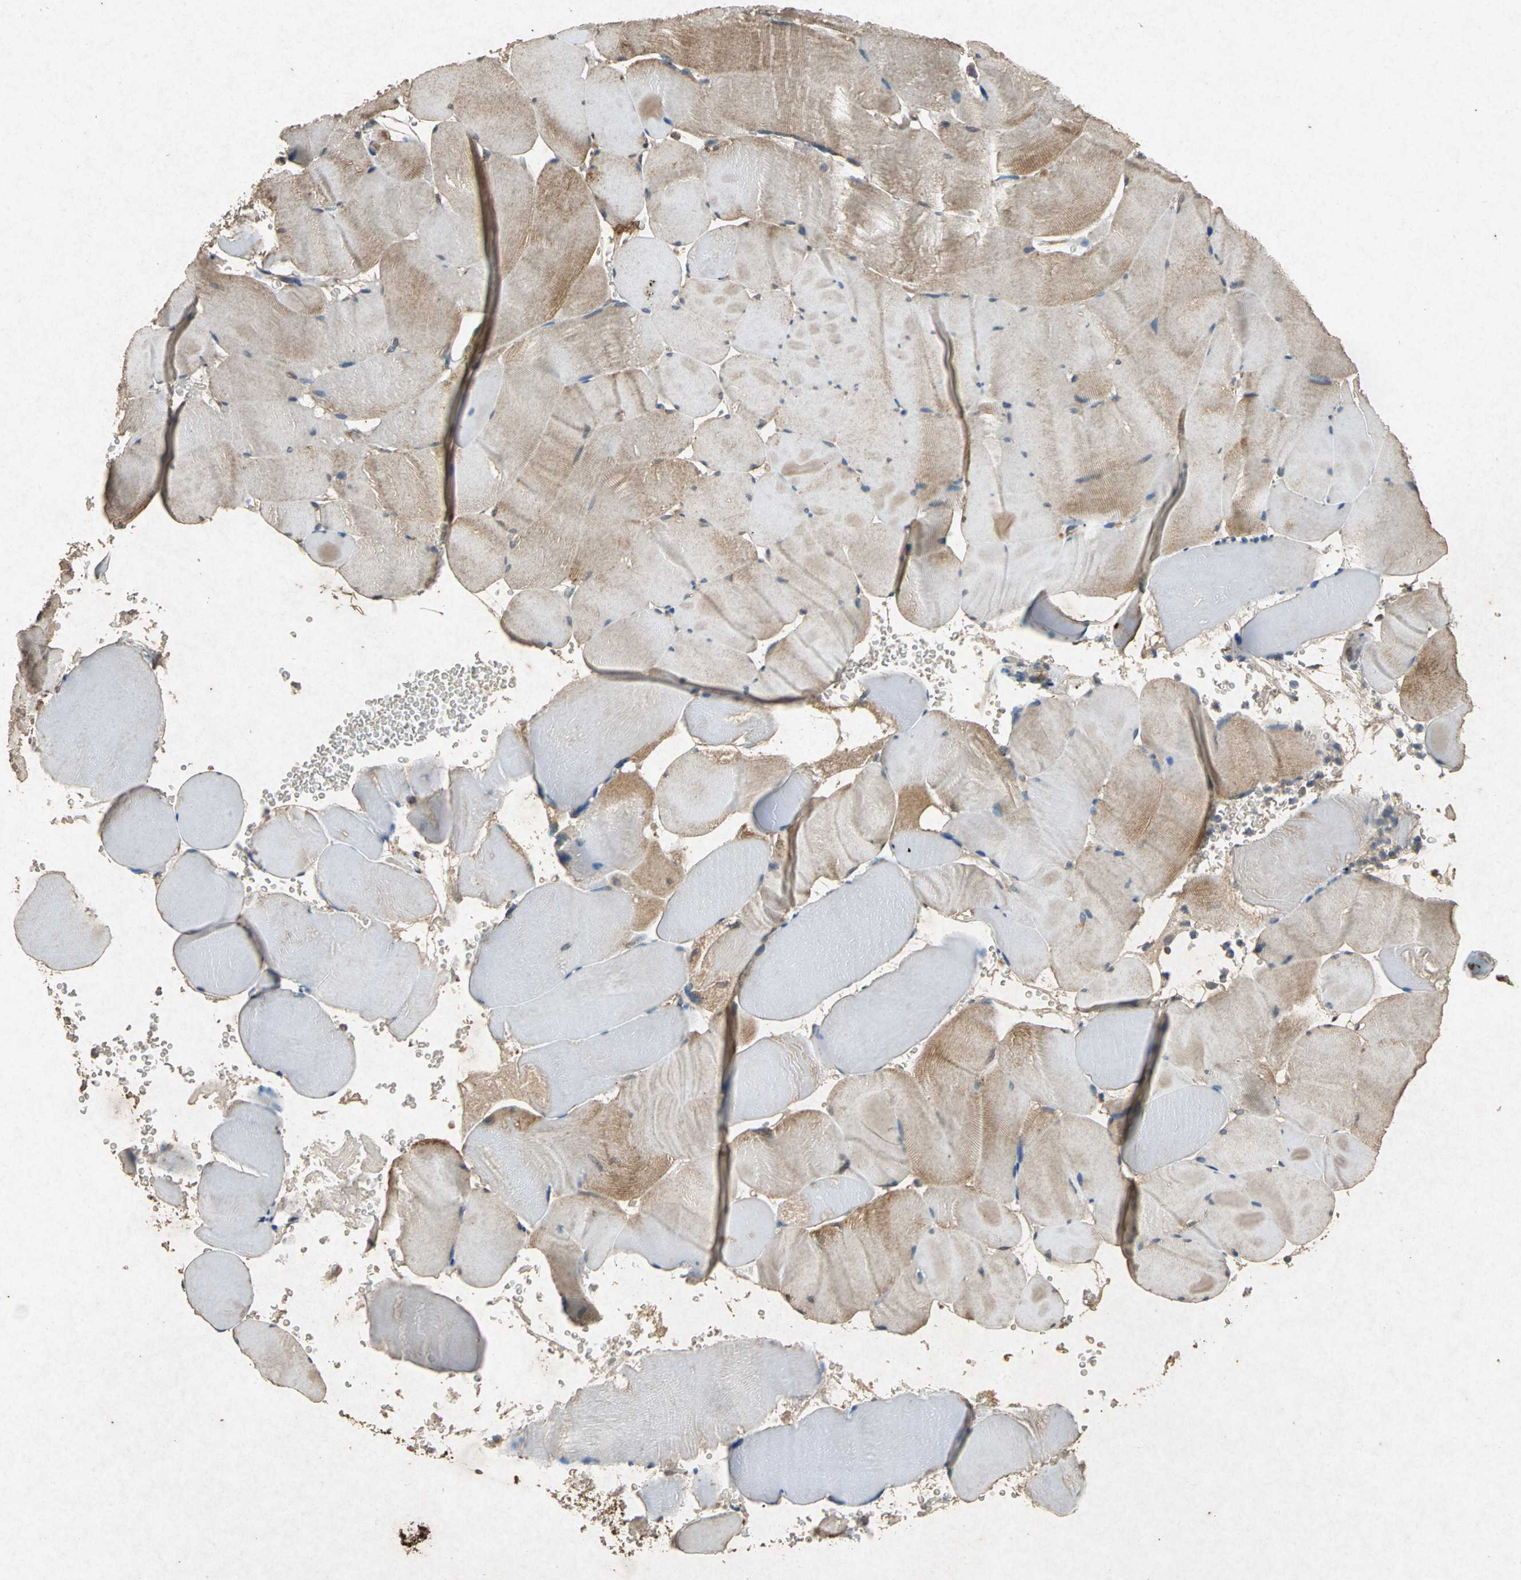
{"staining": {"intensity": "moderate", "quantity": "25%-75%", "location": "cytoplasmic/membranous"}, "tissue": "skeletal muscle", "cell_type": "Myocytes", "image_type": "normal", "snomed": [{"axis": "morphology", "description": "Normal tissue, NOS"}, {"axis": "topography", "description": "Skeletal muscle"}], "caption": "Skeletal muscle was stained to show a protein in brown. There is medium levels of moderate cytoplasmic/membranous staining in about 25%-75% of myocytes. The protein is shown in brown color, while the nuclei are stained blue.", "gene": "HSP90AB1", "patient": {"sex": "male", "age": 62}}